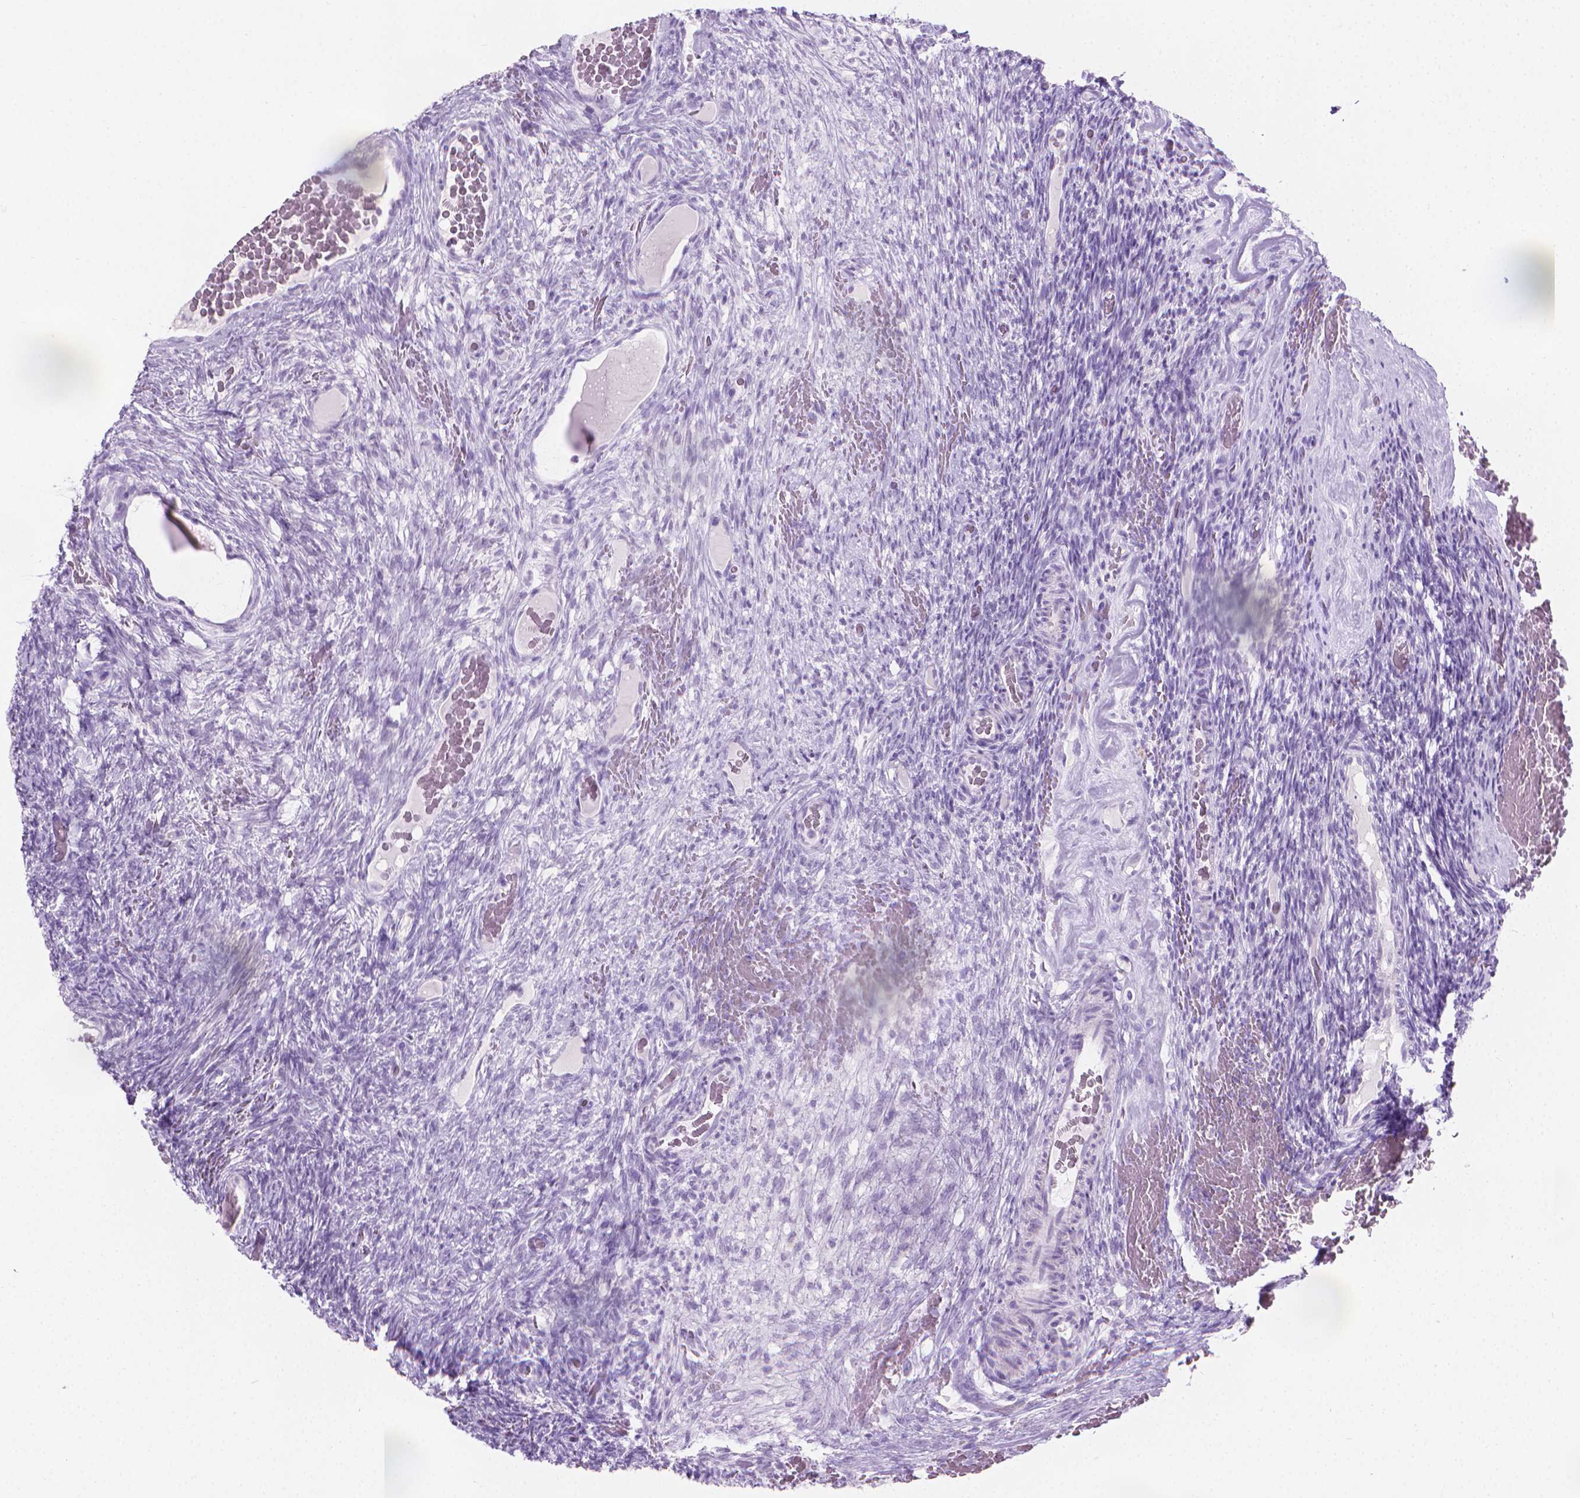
{"staining": {"intensity": "negative", "quantity": "none", "location": "none"}, "tissue": "ovary", "cell_type": "Follicle cells", "image_type": "normal", "snomed": [{"axis": "morphology", "description": "Normal tissue, NOS"}, {"axis": "topography", "description": "Ovary"}], "caption": "Protein analysis of unremarkable ovary exhibits no significant expression in follicle cells.", "gene": "CFAP52", "patient": {"sex": "female", "age": 34}}